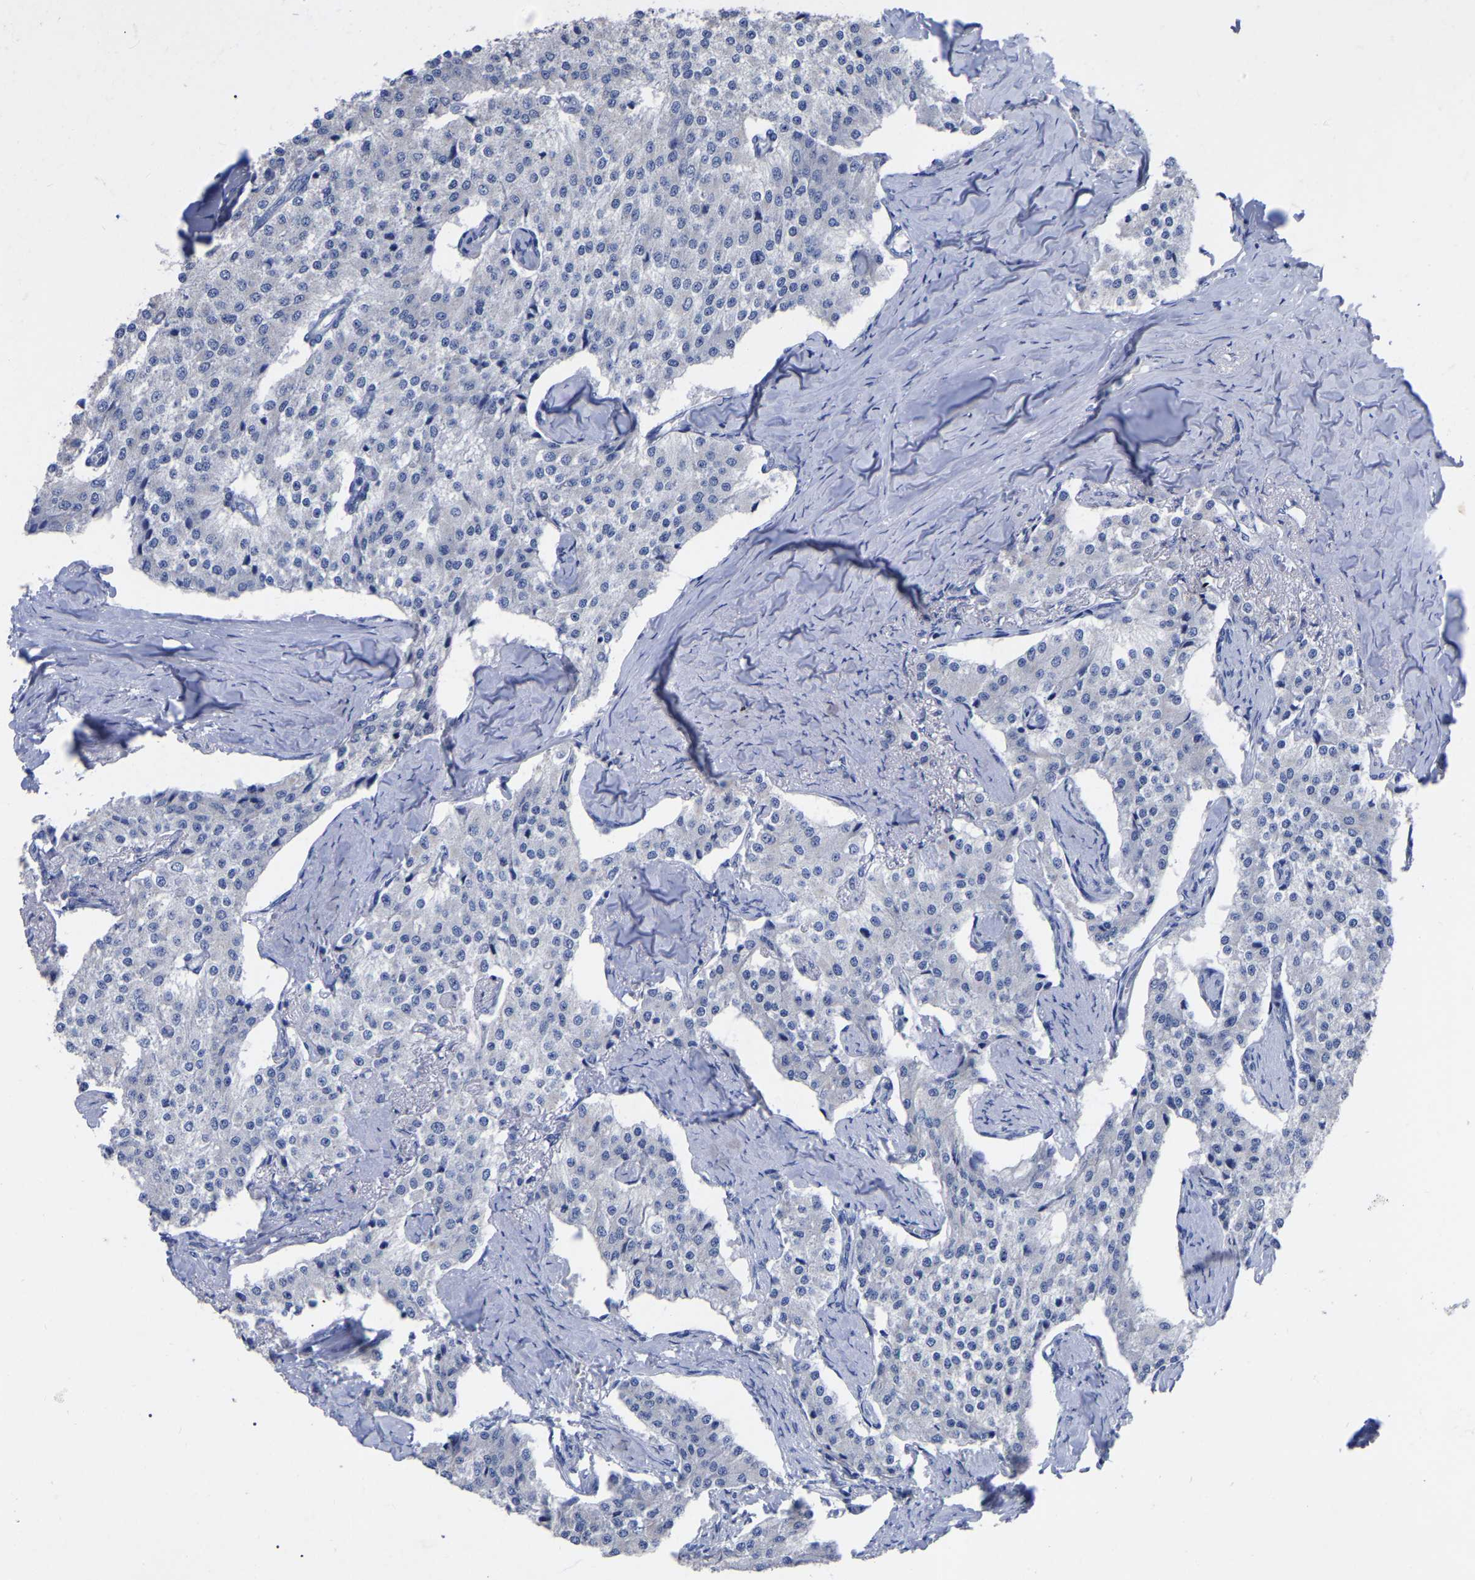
{"staining": {"intensity": "negative", "quantity": "none", "location": "none"}, "tissue": "carcinoid", "cell_type": "Tumor cells", "image_type": "cancer", "snomed": [{"axis": "morphology", "description": "Carcinoid, malignant, NOS"}, {"axis": "topography", "description": "Colon"}], "caption": "The micrograph demonstrates no staining of tumor cells in carcinoid (malignant).", "gene": "ANXA13", "patient": {"sex": "female", "age": 52}}